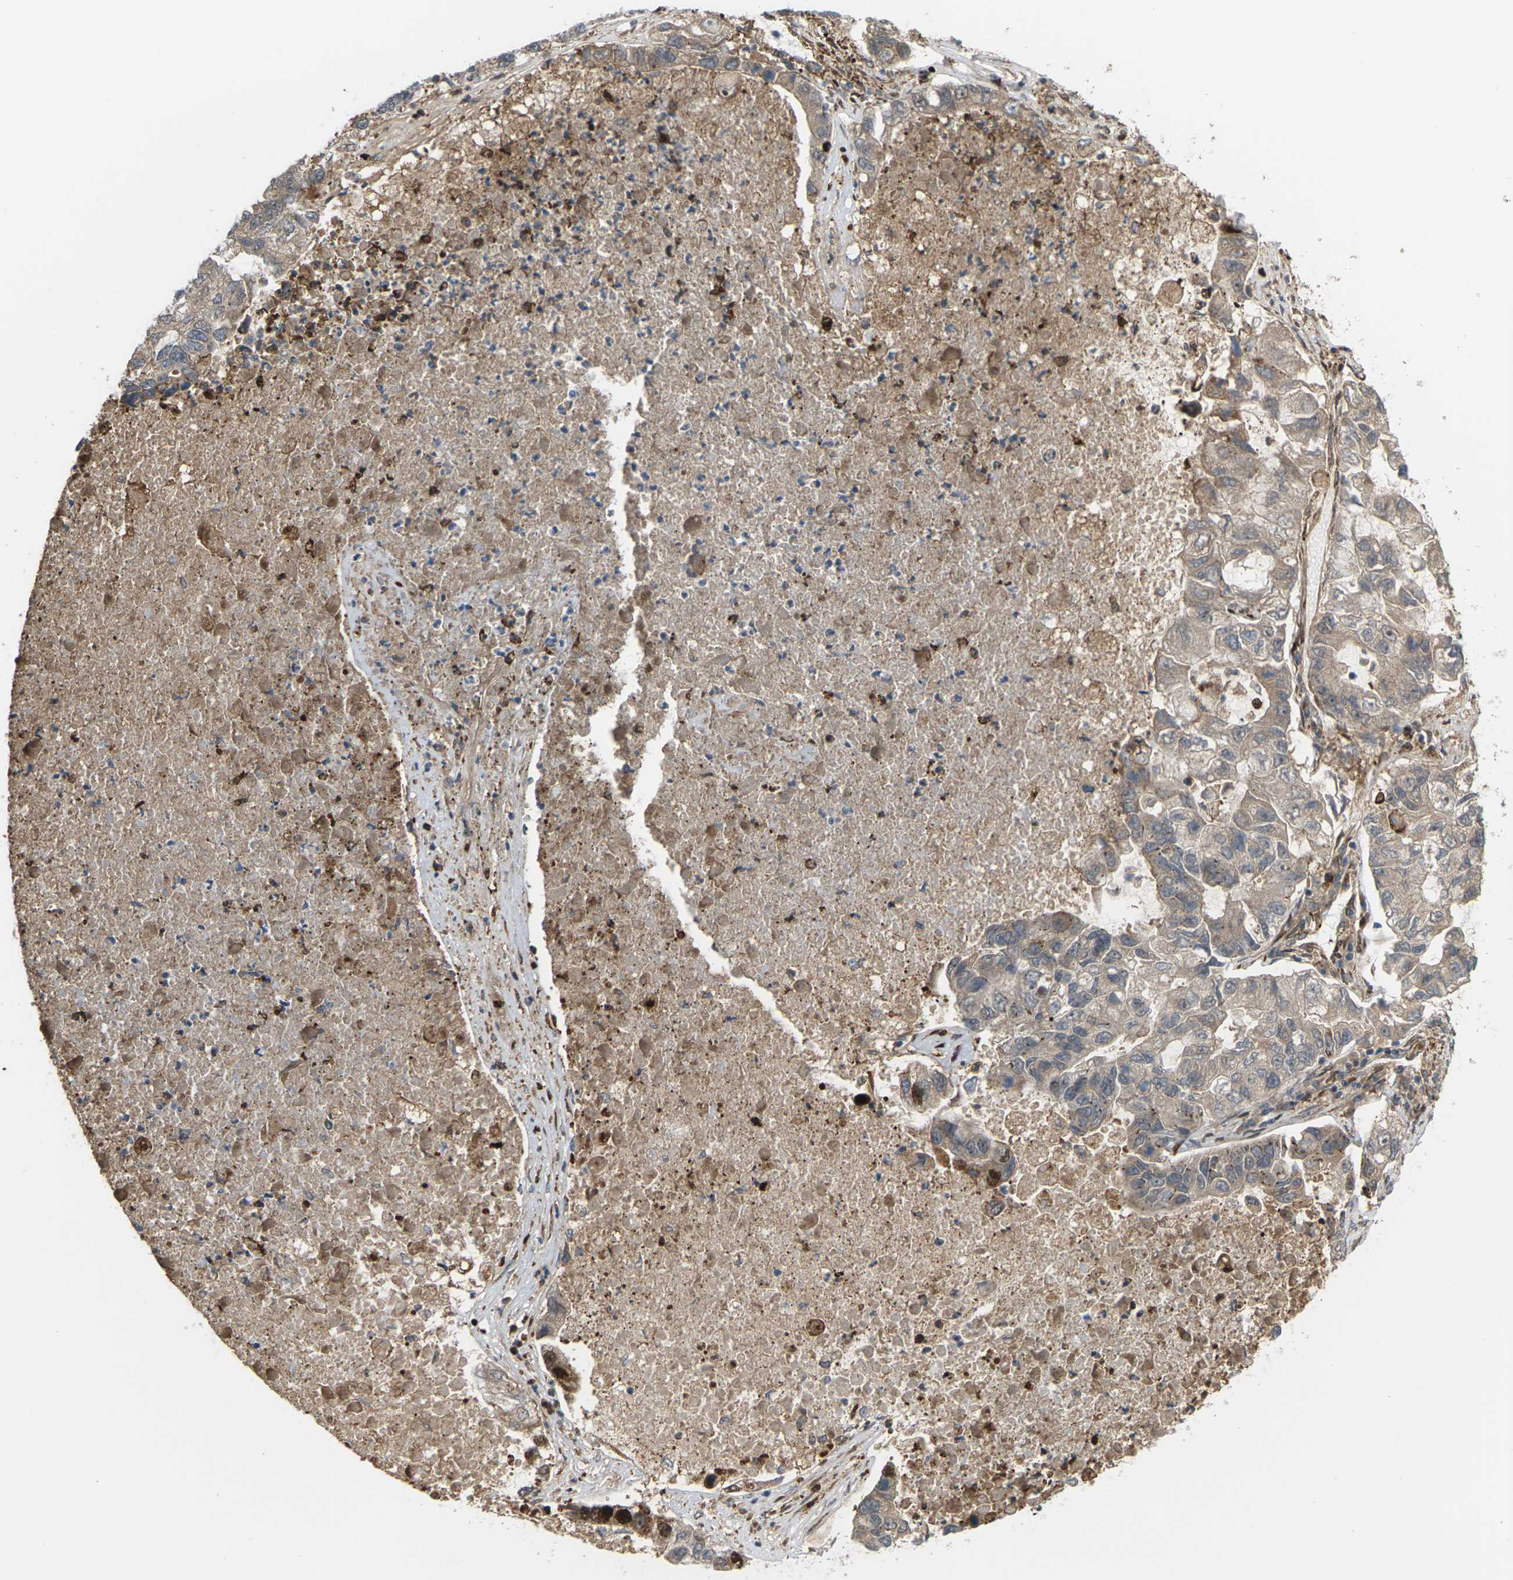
{"staining": {"intensity": "weak", "quantity": ">75%", "location": "cytoplasmic/membranous"}, "tissue": "lung cancer", "cell_type": "Tumor cells", "image_type": "cancer", "snomed": [{"axis": "morphology", "description": "Adenocarcinoma, NOS"}, {"axis": "topography", "description": "Lung"}], "caption": "Tumor cells reveal weak cytoplasmic/membranous positivity in about >75% of cells in lung cancer (adenocarcinoma).", "gene": "ROBO1", "patient": {"sex": "female", "age": 51}}